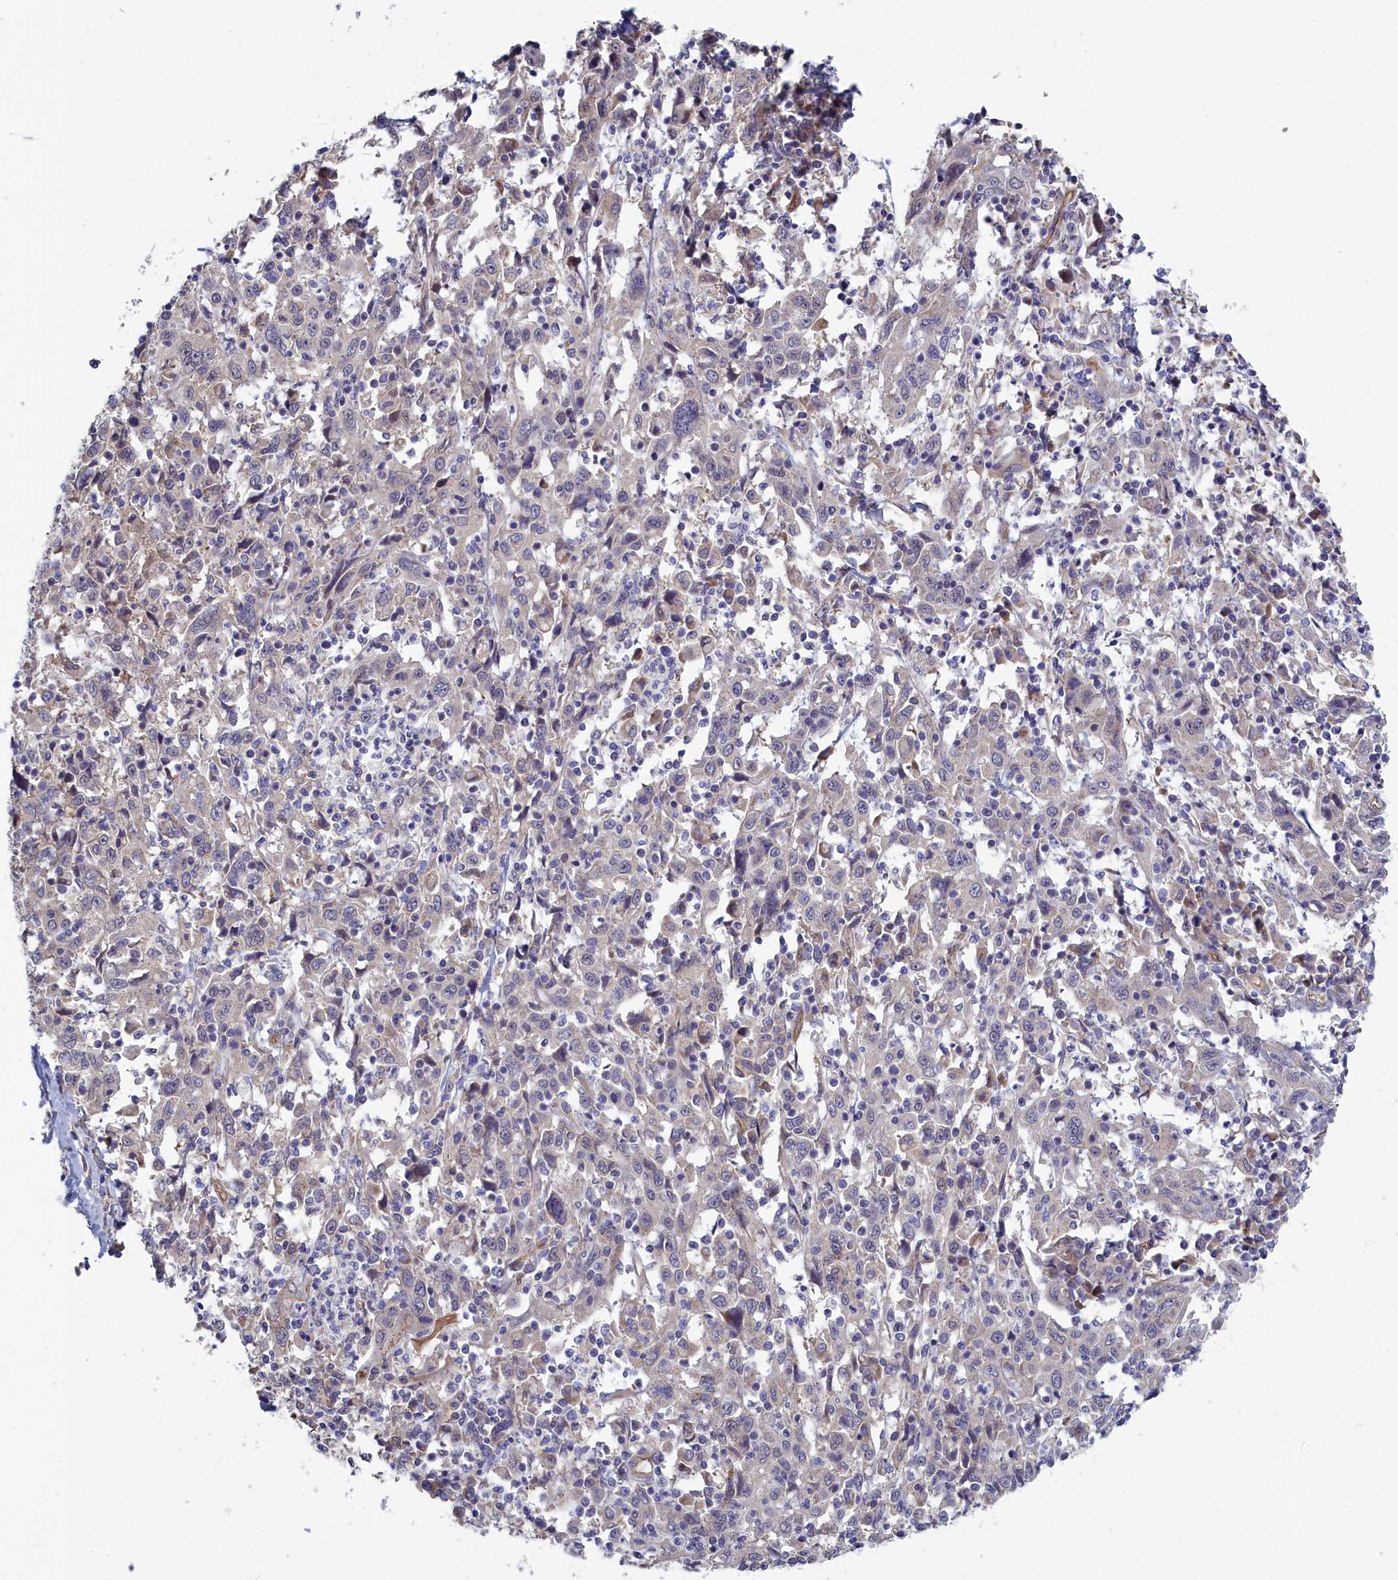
{"staining": {"intensity": "negative", "quantity": "none", "location": "none"}, "tissue": "cervical cancer", "cell_type": "Tumor cells", "image_type": "cancer", "snomed": [{"axis": "morphology", "description": "Squamous cell carcinoma, NOS"}, {"axis": "topography", "description": "Cervix"}], "caption": "A histopathology image of human cervical cancer (squamous cell carcinoma) is negative for staining in tumor cells.", "gene": "RDX", "patient": {"sex": "female", "age": 46}}